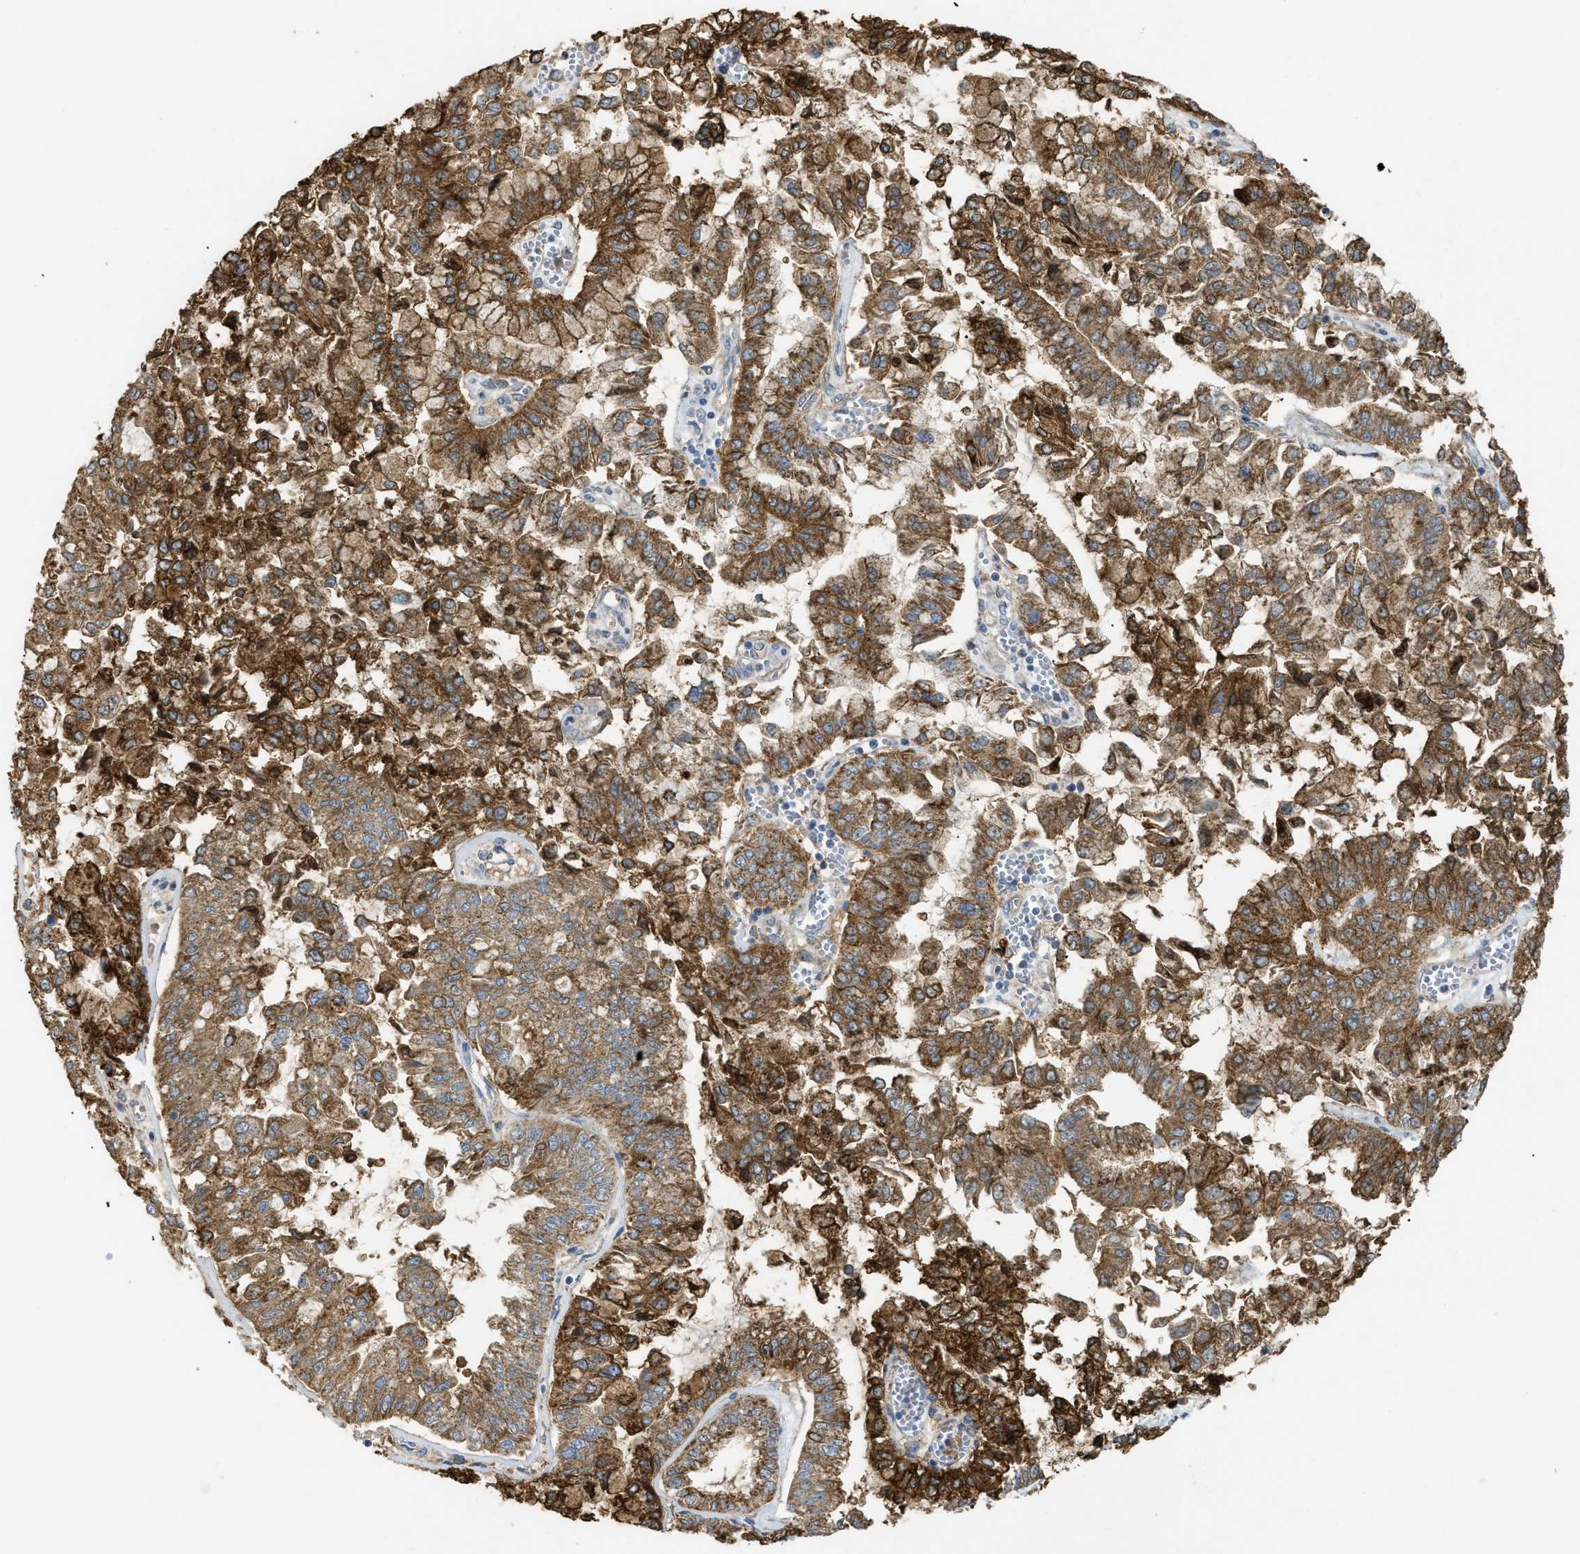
{"staining": {"intensity": "strong", "quantity": "25%-75%", "location": "cytoplasmic/membranous"}, "tissue": "liver cancer", "cell_type": "Tumor cells", "image_type": "cancer", "snomed": [{"axis": "morphology", "description": "Cholangiocarcinoma"}, {"axis": "topography", "description": "Liver"}], "caption": "Immunohistochemical staining of human cholangiocarcinoma (liver) demonstrates strong cytoplasmic/membranous protein positivity in about 25%-75% of tumor cells.", "gene": "ANXA4", "patient": {"sex": "female", "age": 79}}